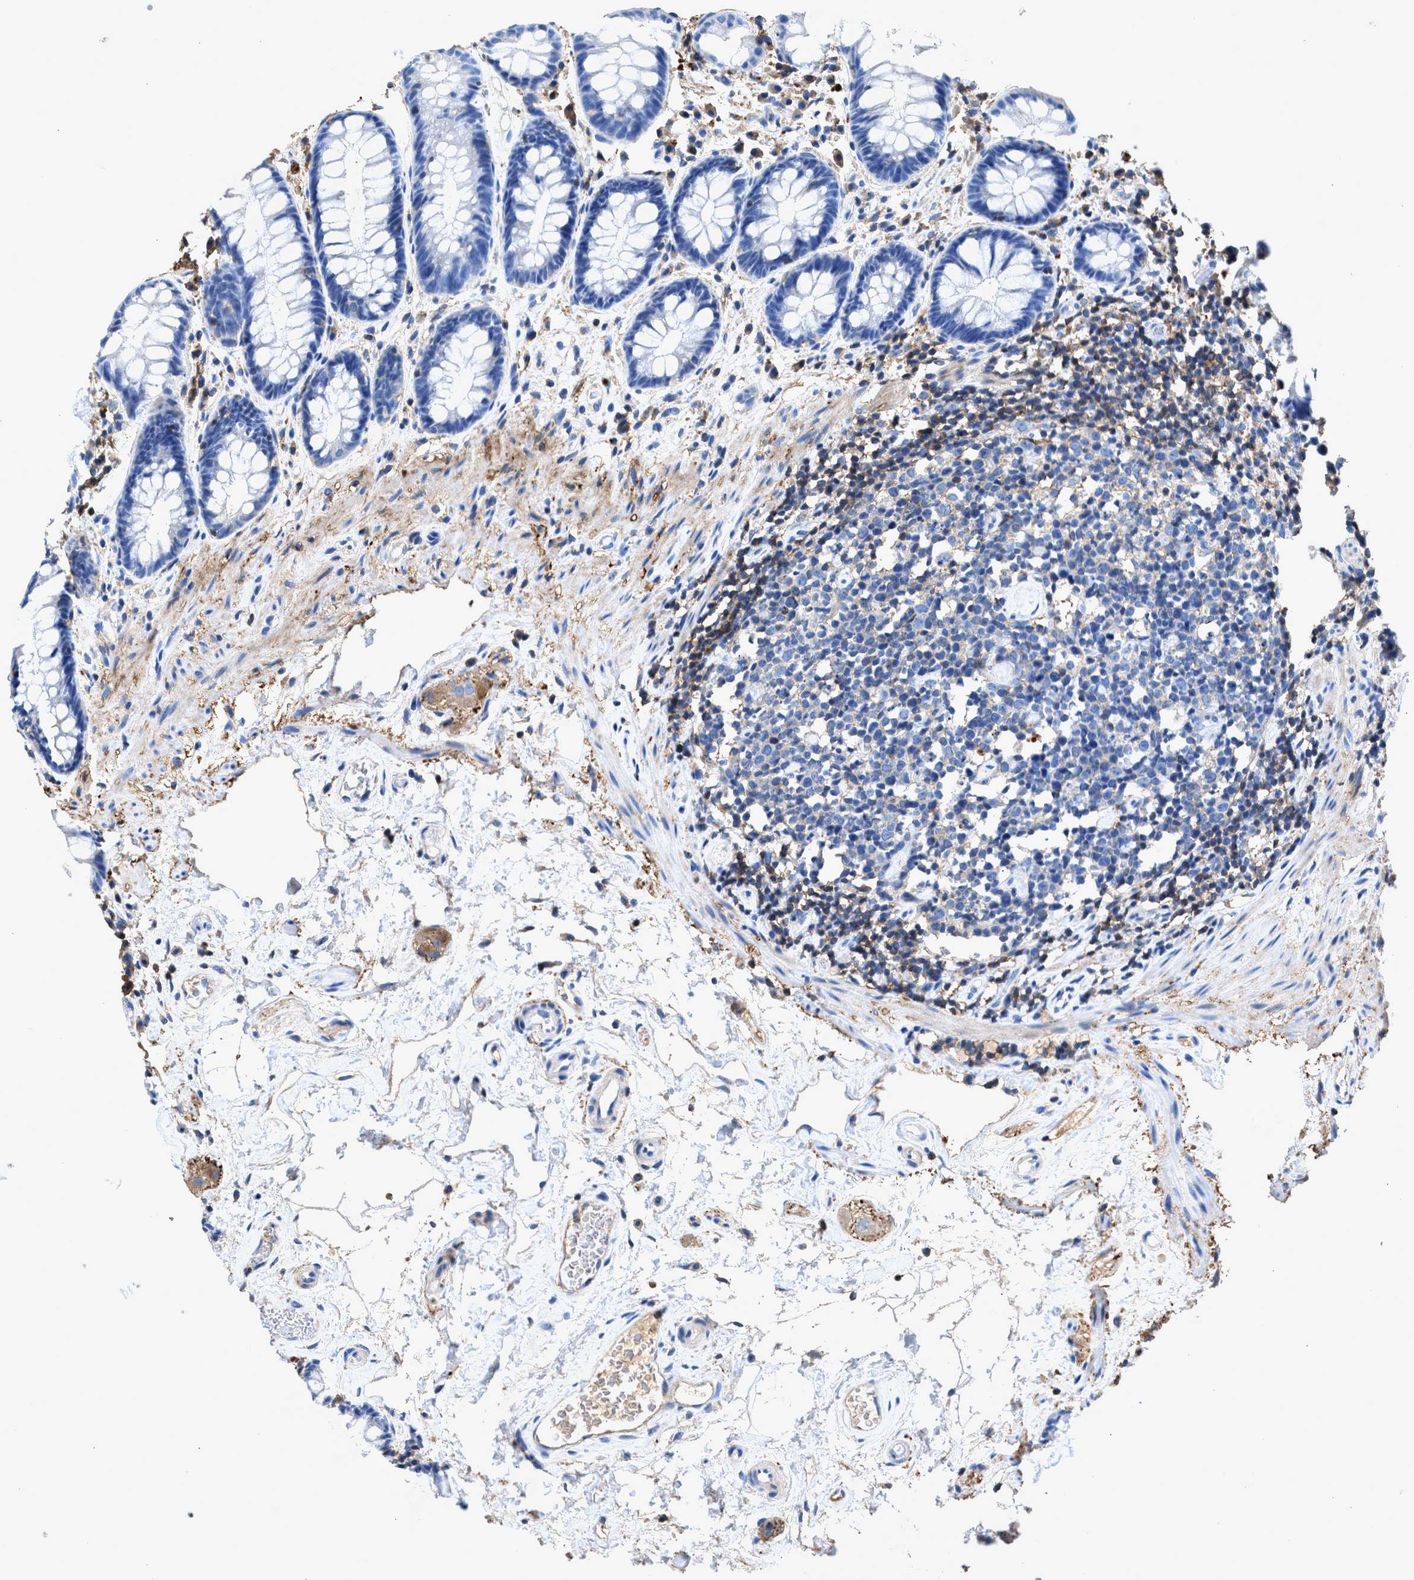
{"staining": {"intensity": "negative", "quantity": "none", "location": "none"}, "tissue": "rectum", "cell_type": "Glandular cells", "image_type": "normal", "snomed": [{"axis": "morphology", "description": "Normal tissue, NOS"}, {"axis": "topography", "description": "Rectum"}], "caption": "IHC photomicrograph of unremarkable human rectum stained for a protein (brown), which reveals no staining in glandular cells.", "gene": "KCNQ4", "patient": {"sex": "male", "age": 64}}